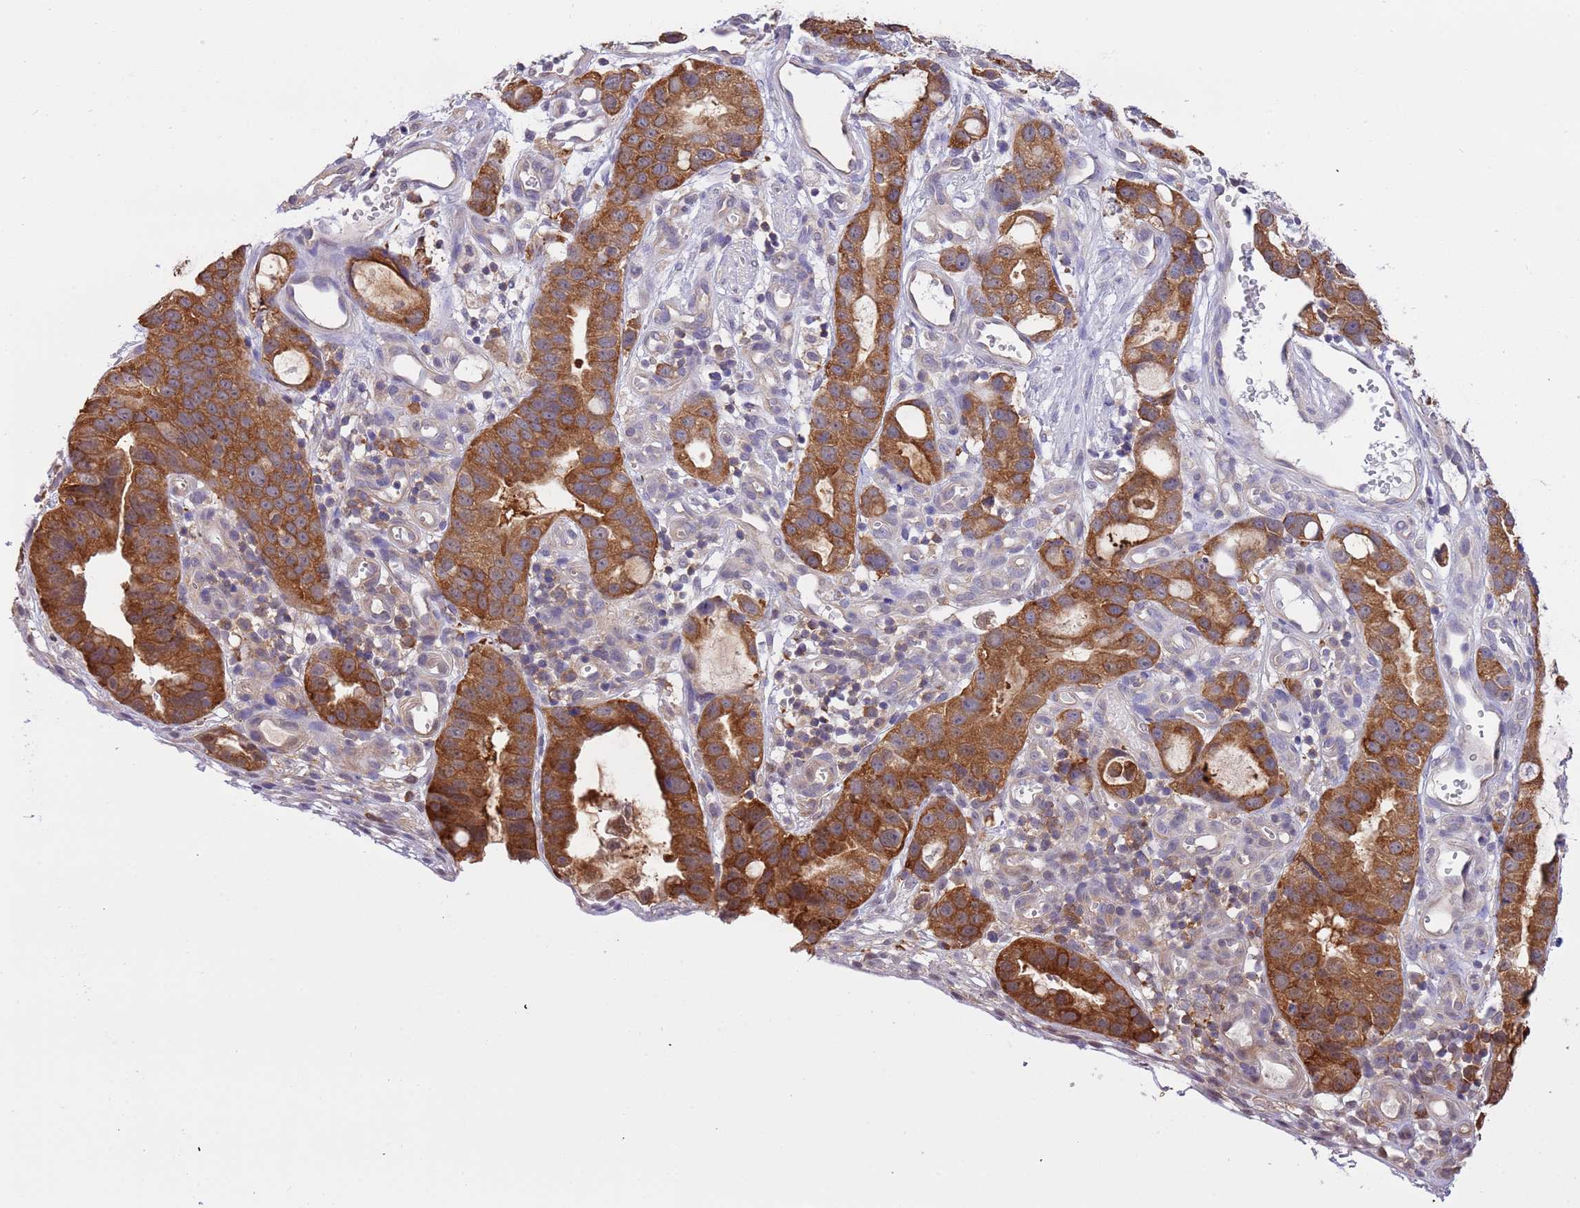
{"staining": {"intensity": "strong", "quantity": ">75%", "location": "cytoplasmic/membranous"}, "tissue": "stomach cancer", "cell_type": "Tumor cells", "image_type": "cancer", "snomed": [{"axis": "morphology", "description": "Adenocarcinoma, NOS"}, {"axis": "topography", "description": "Stomach"}], "caption": "A high amount of strong cytoplasmic/membranous staining is present in approximately >75% of tumor cells in stomach cancer tissue.", "gene": "STIP1", "patient": {"sex": "male", "age": 55}}